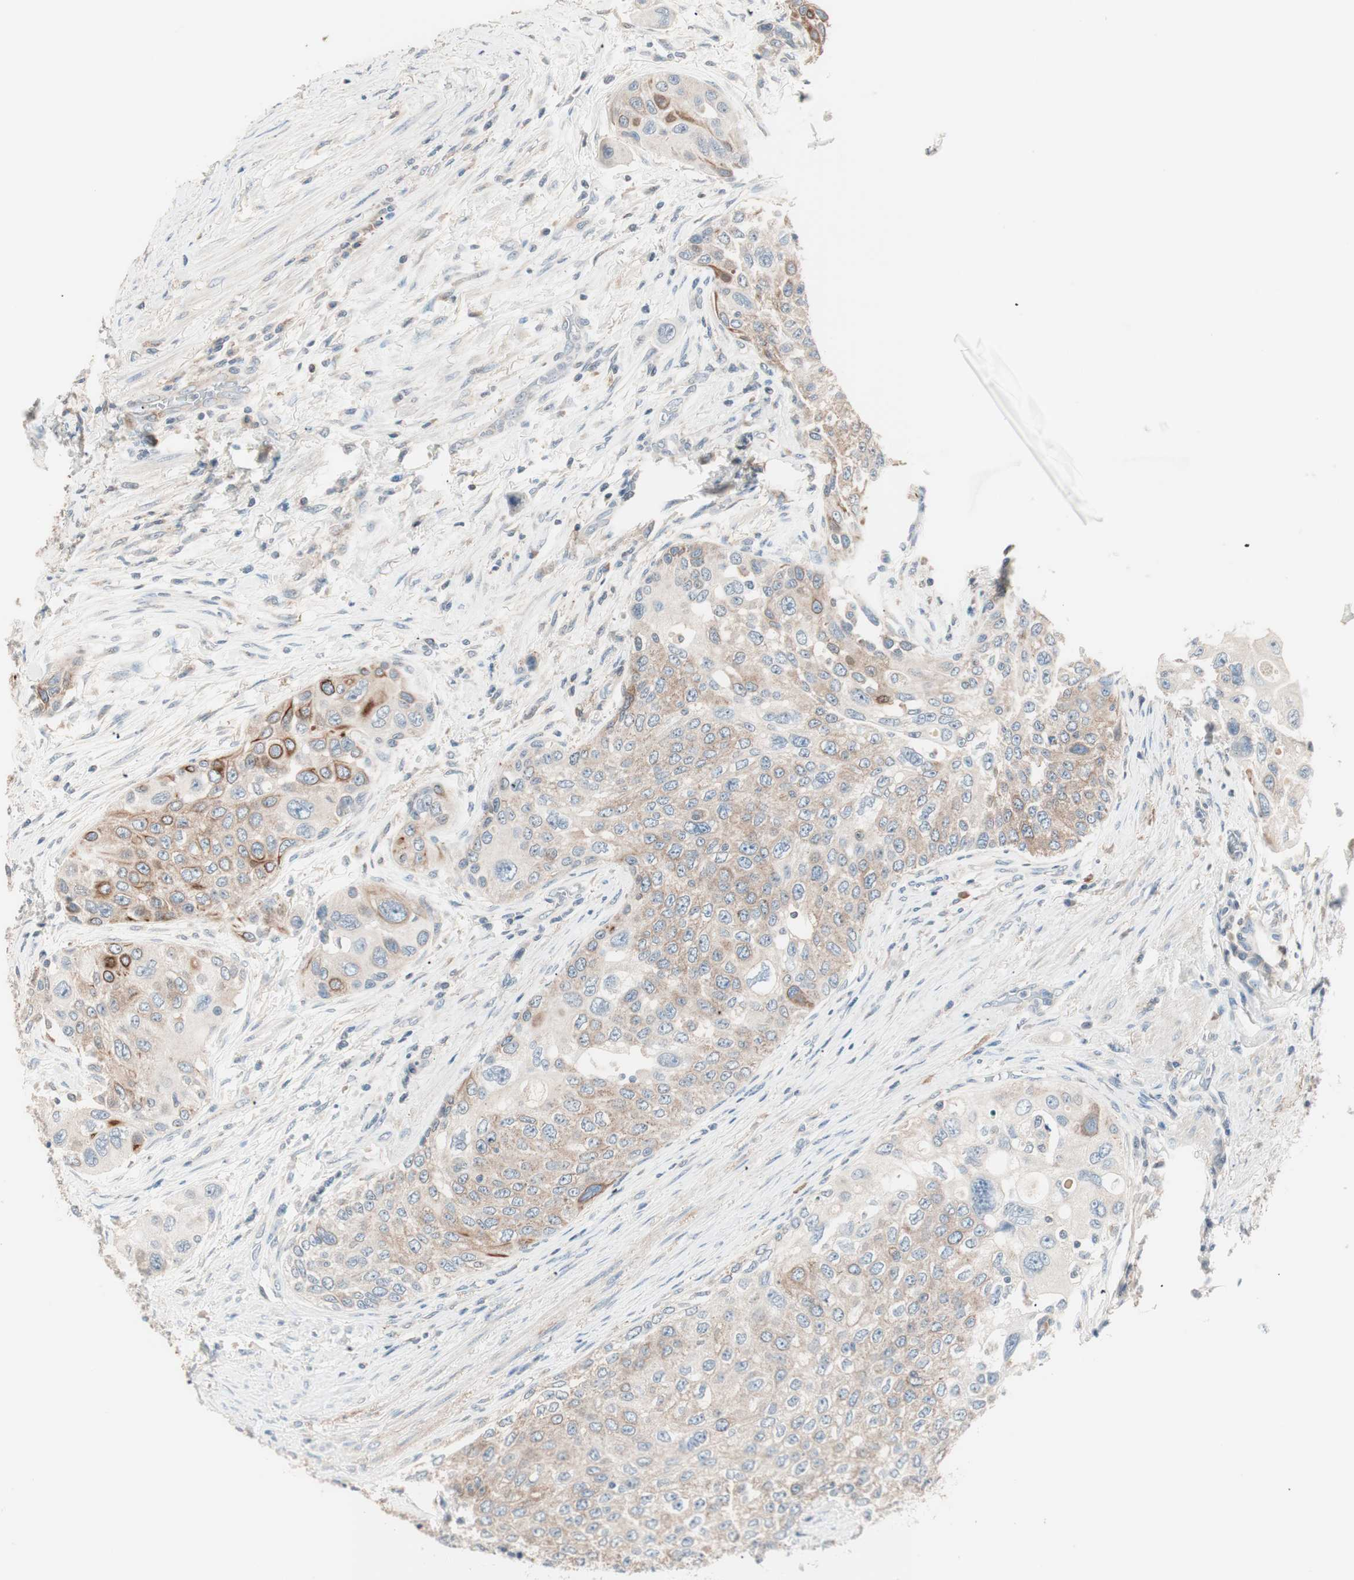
{"staining": {"intensity": "weak", "quantity": "25%-75%", "location": "cytoplasmic/membranous"}, "tissue": "urothelial cancer", "cell_type": "Tumor cells", "image_type": "cancer", "snomed": [{"axis": "morphology", "description": "Urothelial carcinoma, High grade"}, {"axis": "topography", "description": "Urinary bladder"}], "caption": "Protein analysis of urothelial cancer tissue displays weak cytoplasmic/membranous expression in about 25%-75% of tumor cells.", "gene": "RAD54B", "patient": {"sex": "female", "age": 56}}